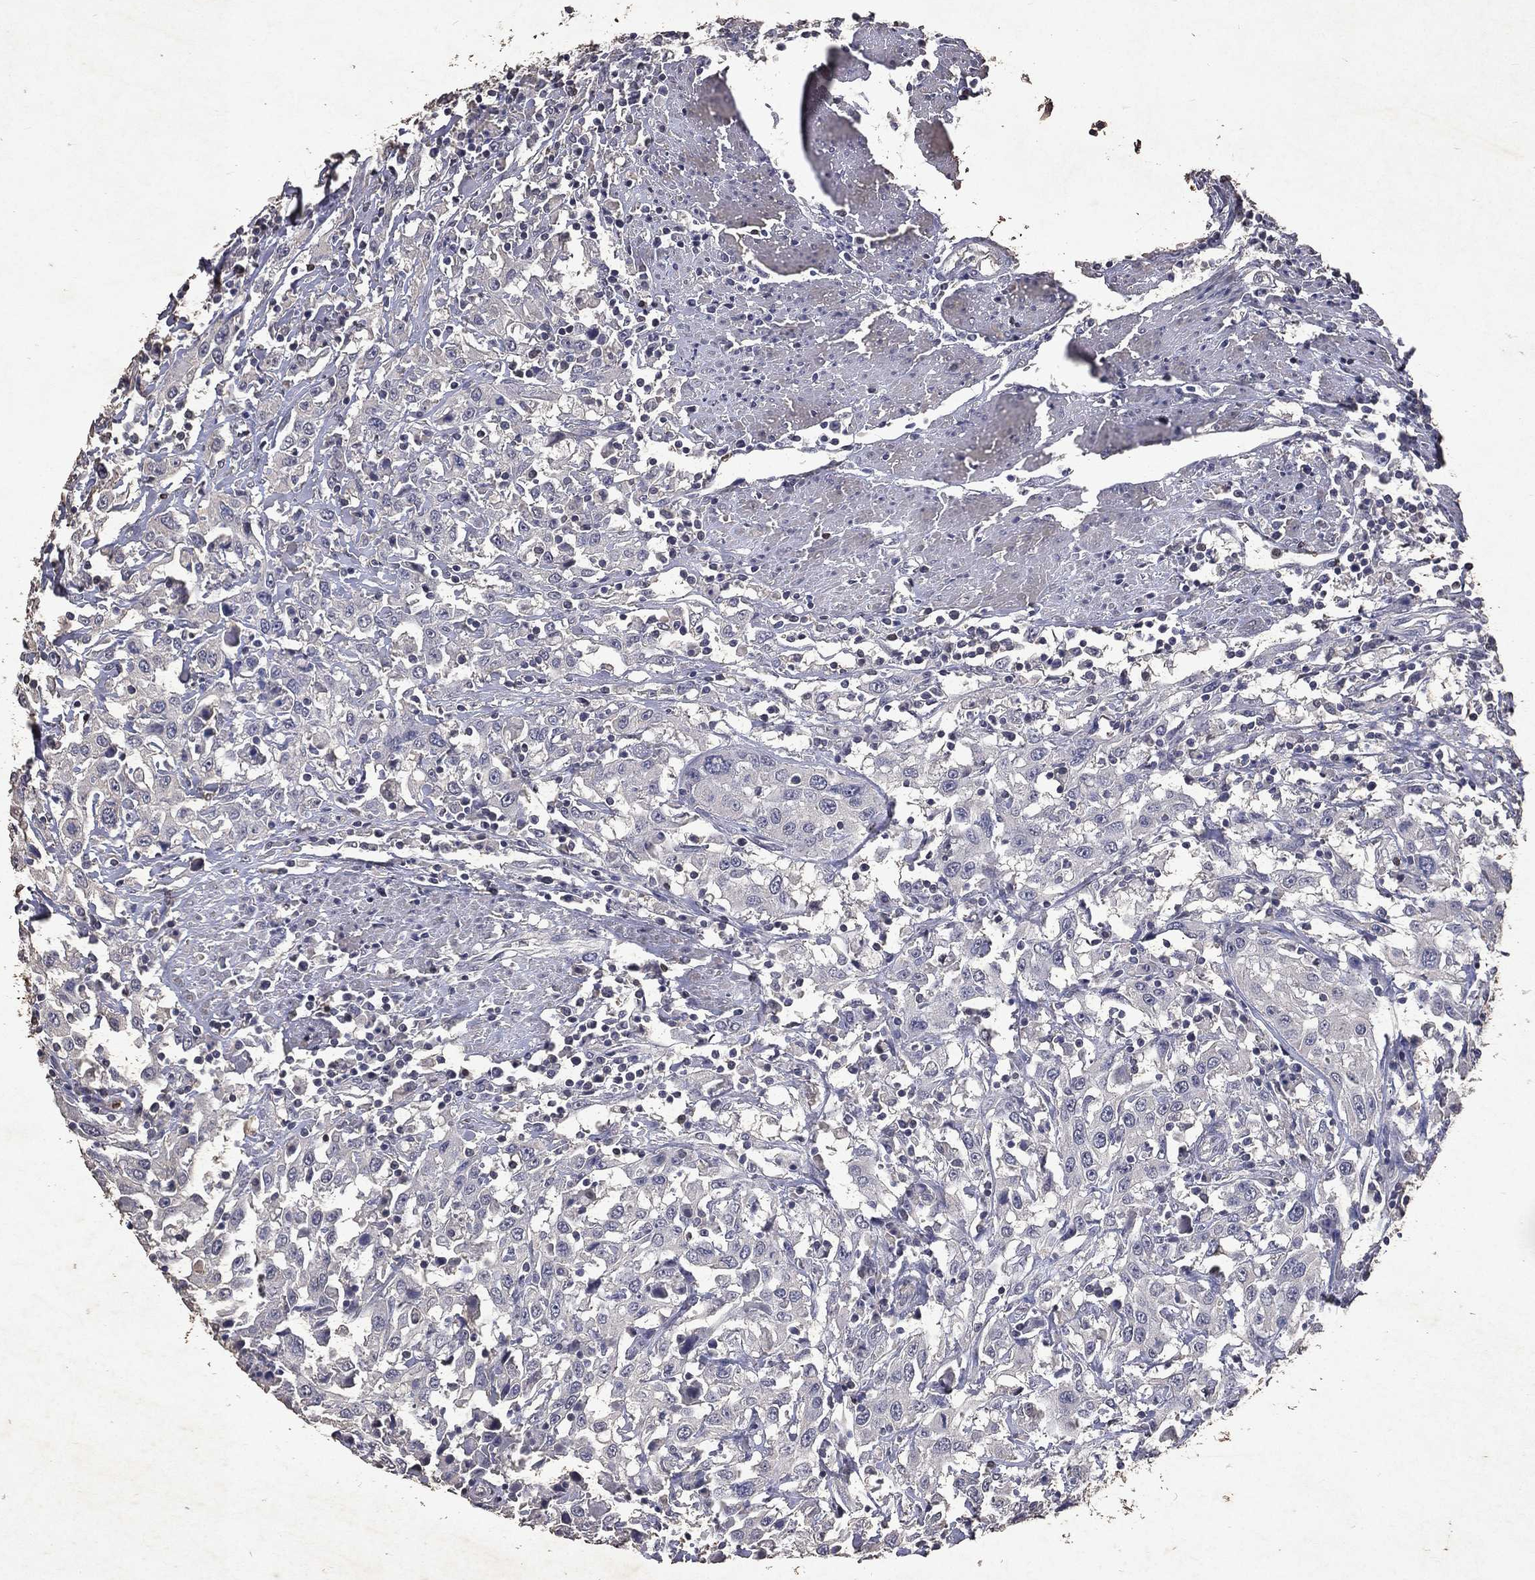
{"staining": {"intensity": "negative", "quantity": "none", "location": "none"}, "tissue": "urothelial cancer", "cell_type": "Tumor cells", "image_type": "cancer", "snomed": [{"axis": "morphology", "description": "Urothelial carcinoma, High grade"}, {"axis": "topography", "description": "Urinary bladder"}], "caption": "High magnification brightfield microscopy of urothelial carcinoma (high-grade) stained with DAB (3,3'-diaminobenzidine) (brown) and counterstained with hematoxylin (blue): tumor cells show no significant expression. (DAB IHC, high magnification).", "gene": "SLC34A2", "patient": {"sex": "male", "age": 61}}